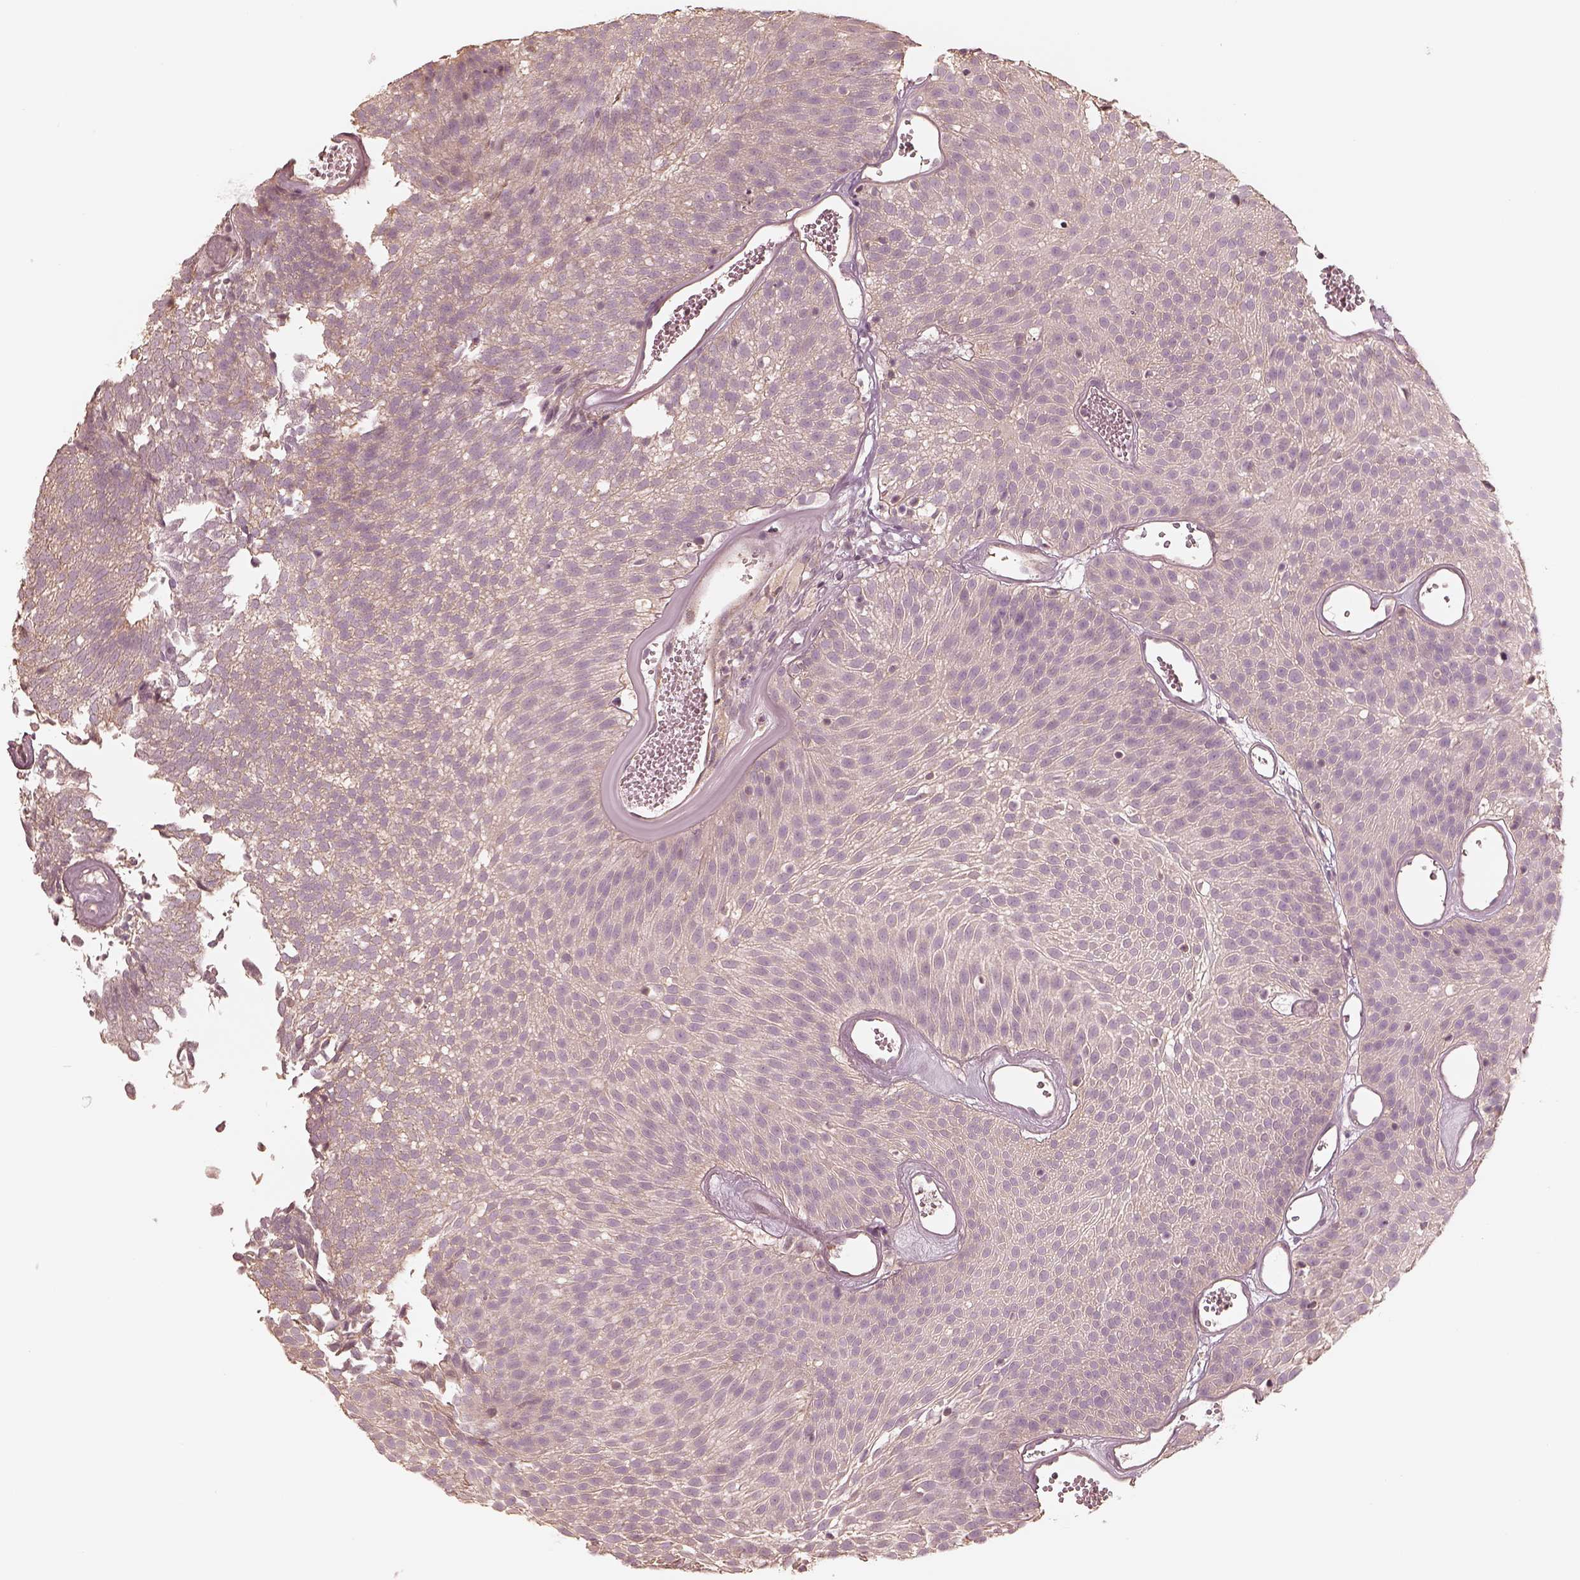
{"staining": {"intensity": "negative", "quantity": "none", "location": "none"}, "tissue": "urothelial cancer", "cell_type": "Tumor cells", "image_type": "cancer", "snomed": [{"axis": "morphology", "description": "Urothelial carcinoma, Low grade"}, {"axis": "topography", "description": "Urinary bladder"}], "caption": "Immunohistochemistry histopathology image of urothelial carcinoma (low-grade) stained for a protein (brown), which shows no positivity in tumor cells.", "gene": "KIF5C", "patient": {"sex": "male", "age": 52}}